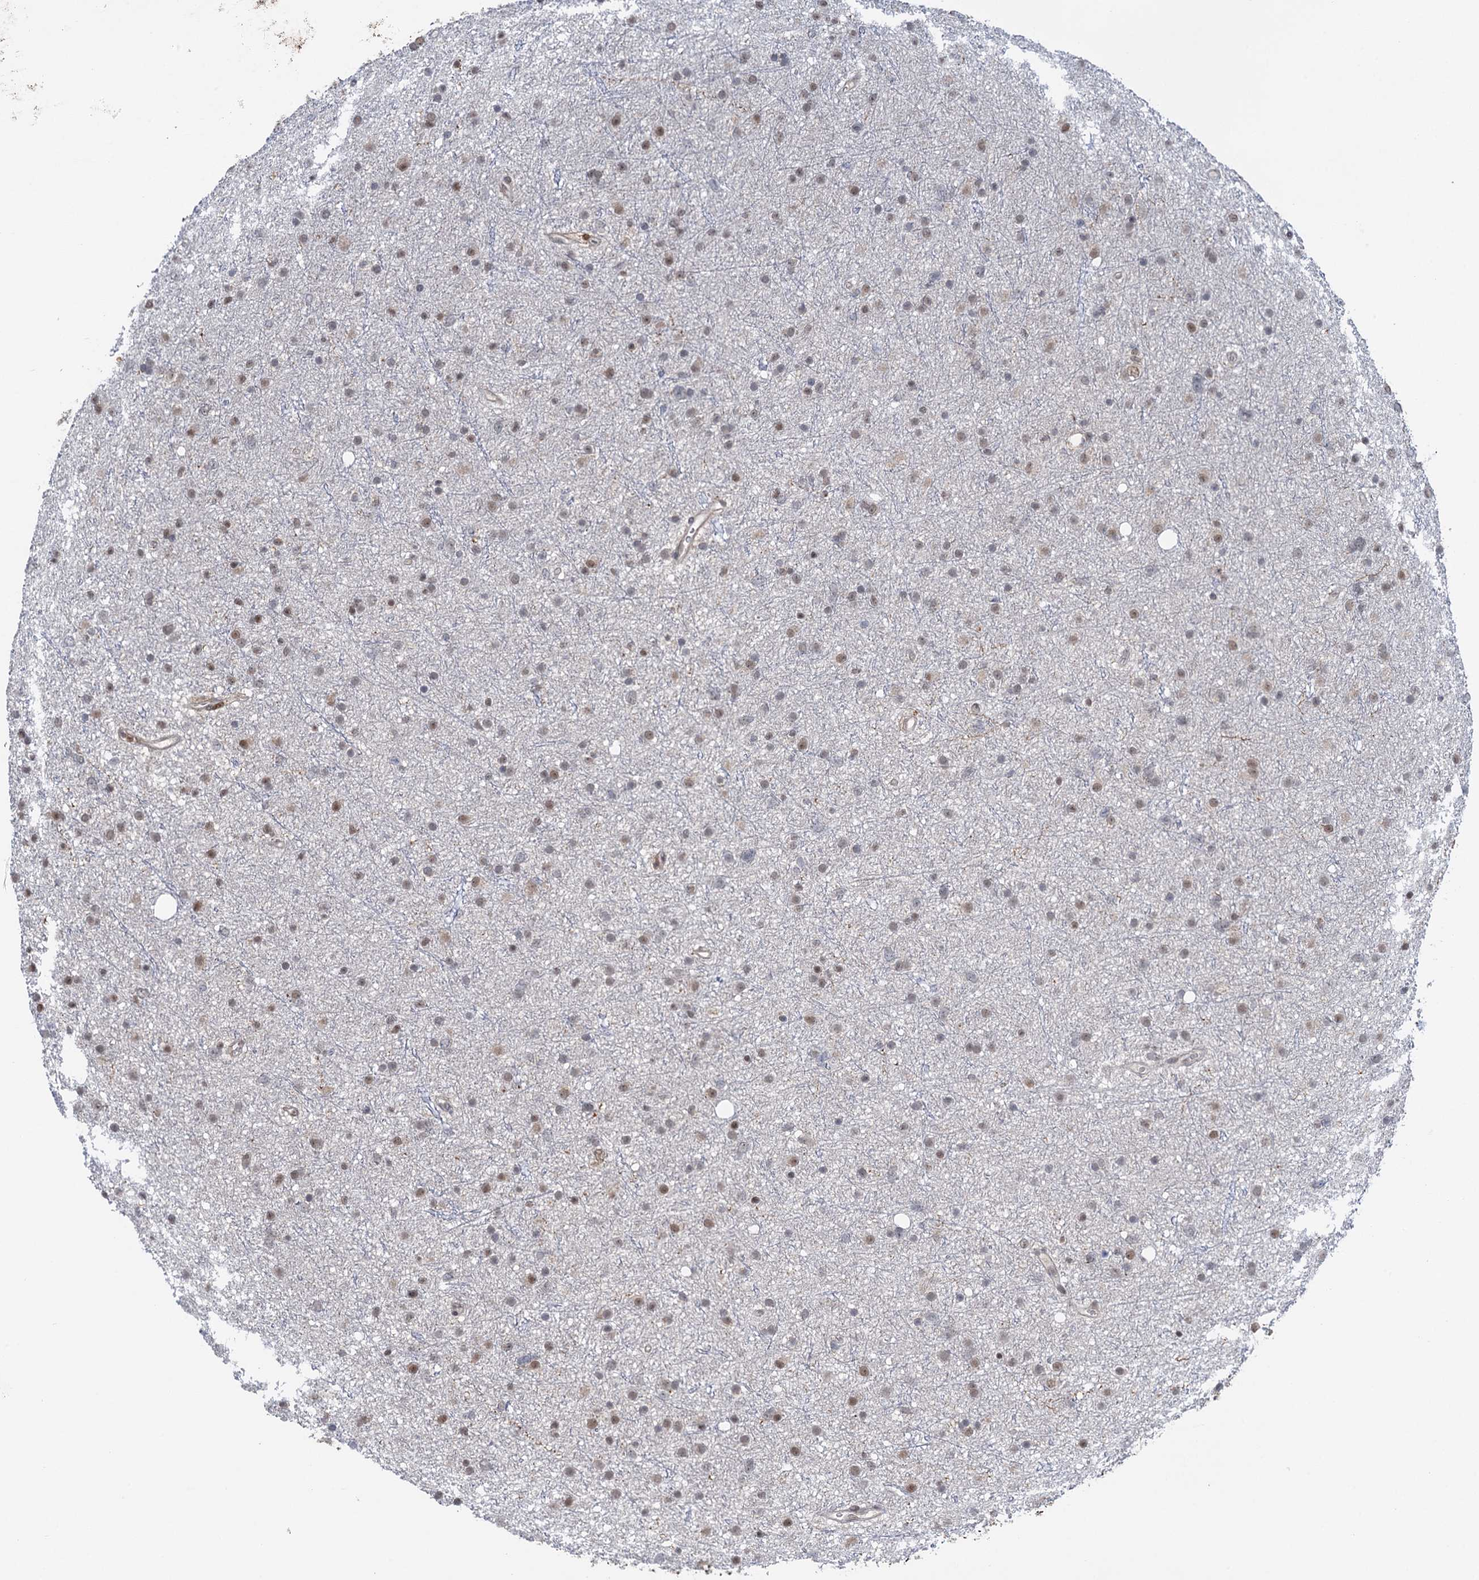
{"staining": {"intensity": "weak", "quantity": "25%-75%", "location": "nuclear"}, "tissue": "glioma", "cell_type": "Tumor cells", "image_type": "cancer", "snomed": [{"axis": "morphology", "description": "Glioma, malignant, Low grade"}, {"axis": "topography", "description": "Cerebral cortex"}], "caption": "Tumor cells show low levels of weak nuclear positivity in about 25%-75% of cells in glioma.", "gene": "ZNF609", "patient": {"sex": "female", "age": 39}}